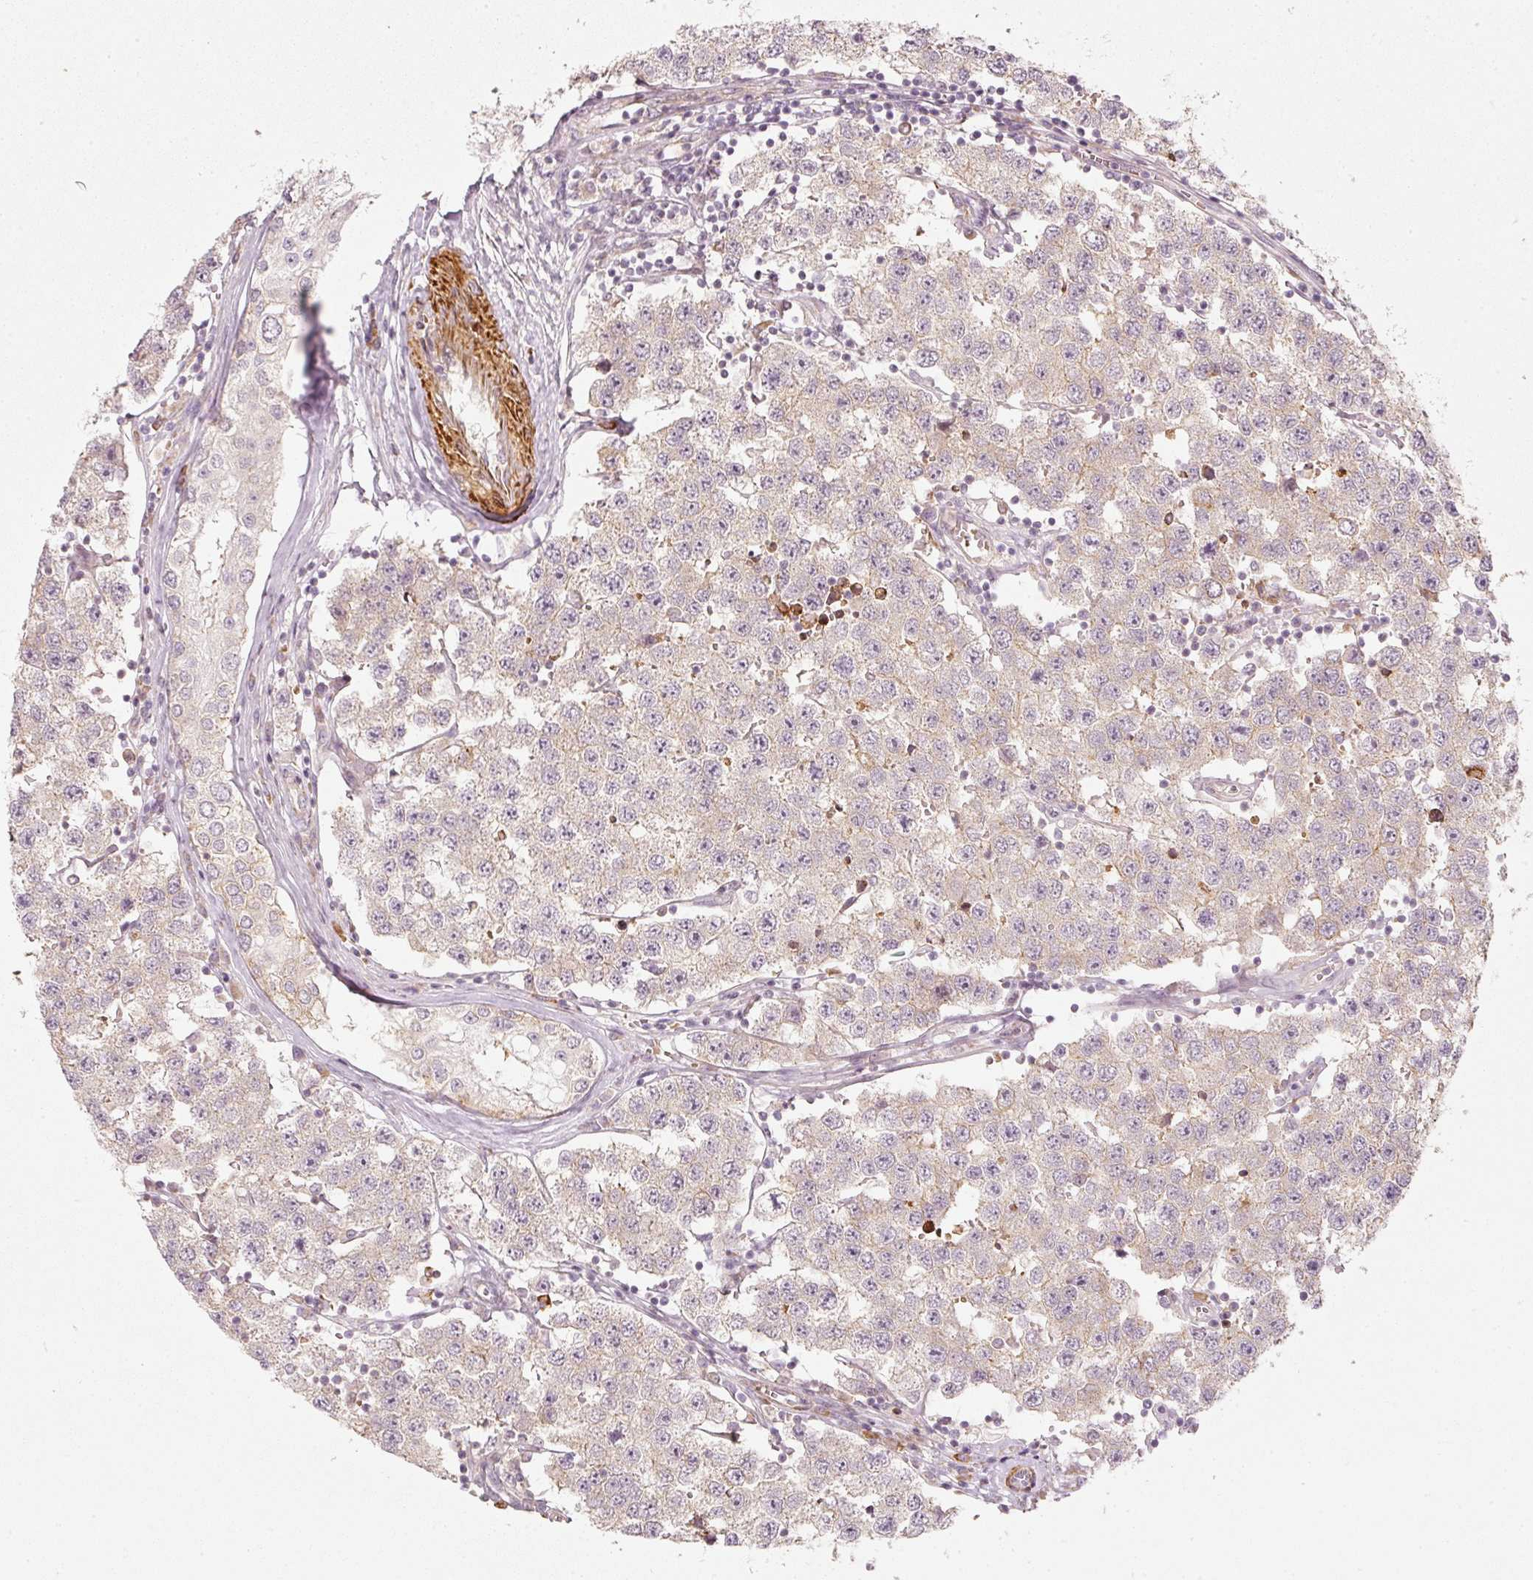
{"staining": {"intensity": "negative", "quantity": "none", "location": "none"}, "tissue": "testis cancer", "cell_type": "Tumor cells", "image_type": "cancer", "snomed": [{"axis": "morphology", "description": "Seminoma, NOS"}, {"axis": "topography", "description": "Testis"}], "caption": "This is a image of immunohistochemistry (IHC) staining of seminoma (testis), which shows no expression in tumor cells.", "gene": "KCNQ1", "patient": {"sex": "male", "age": 34}}